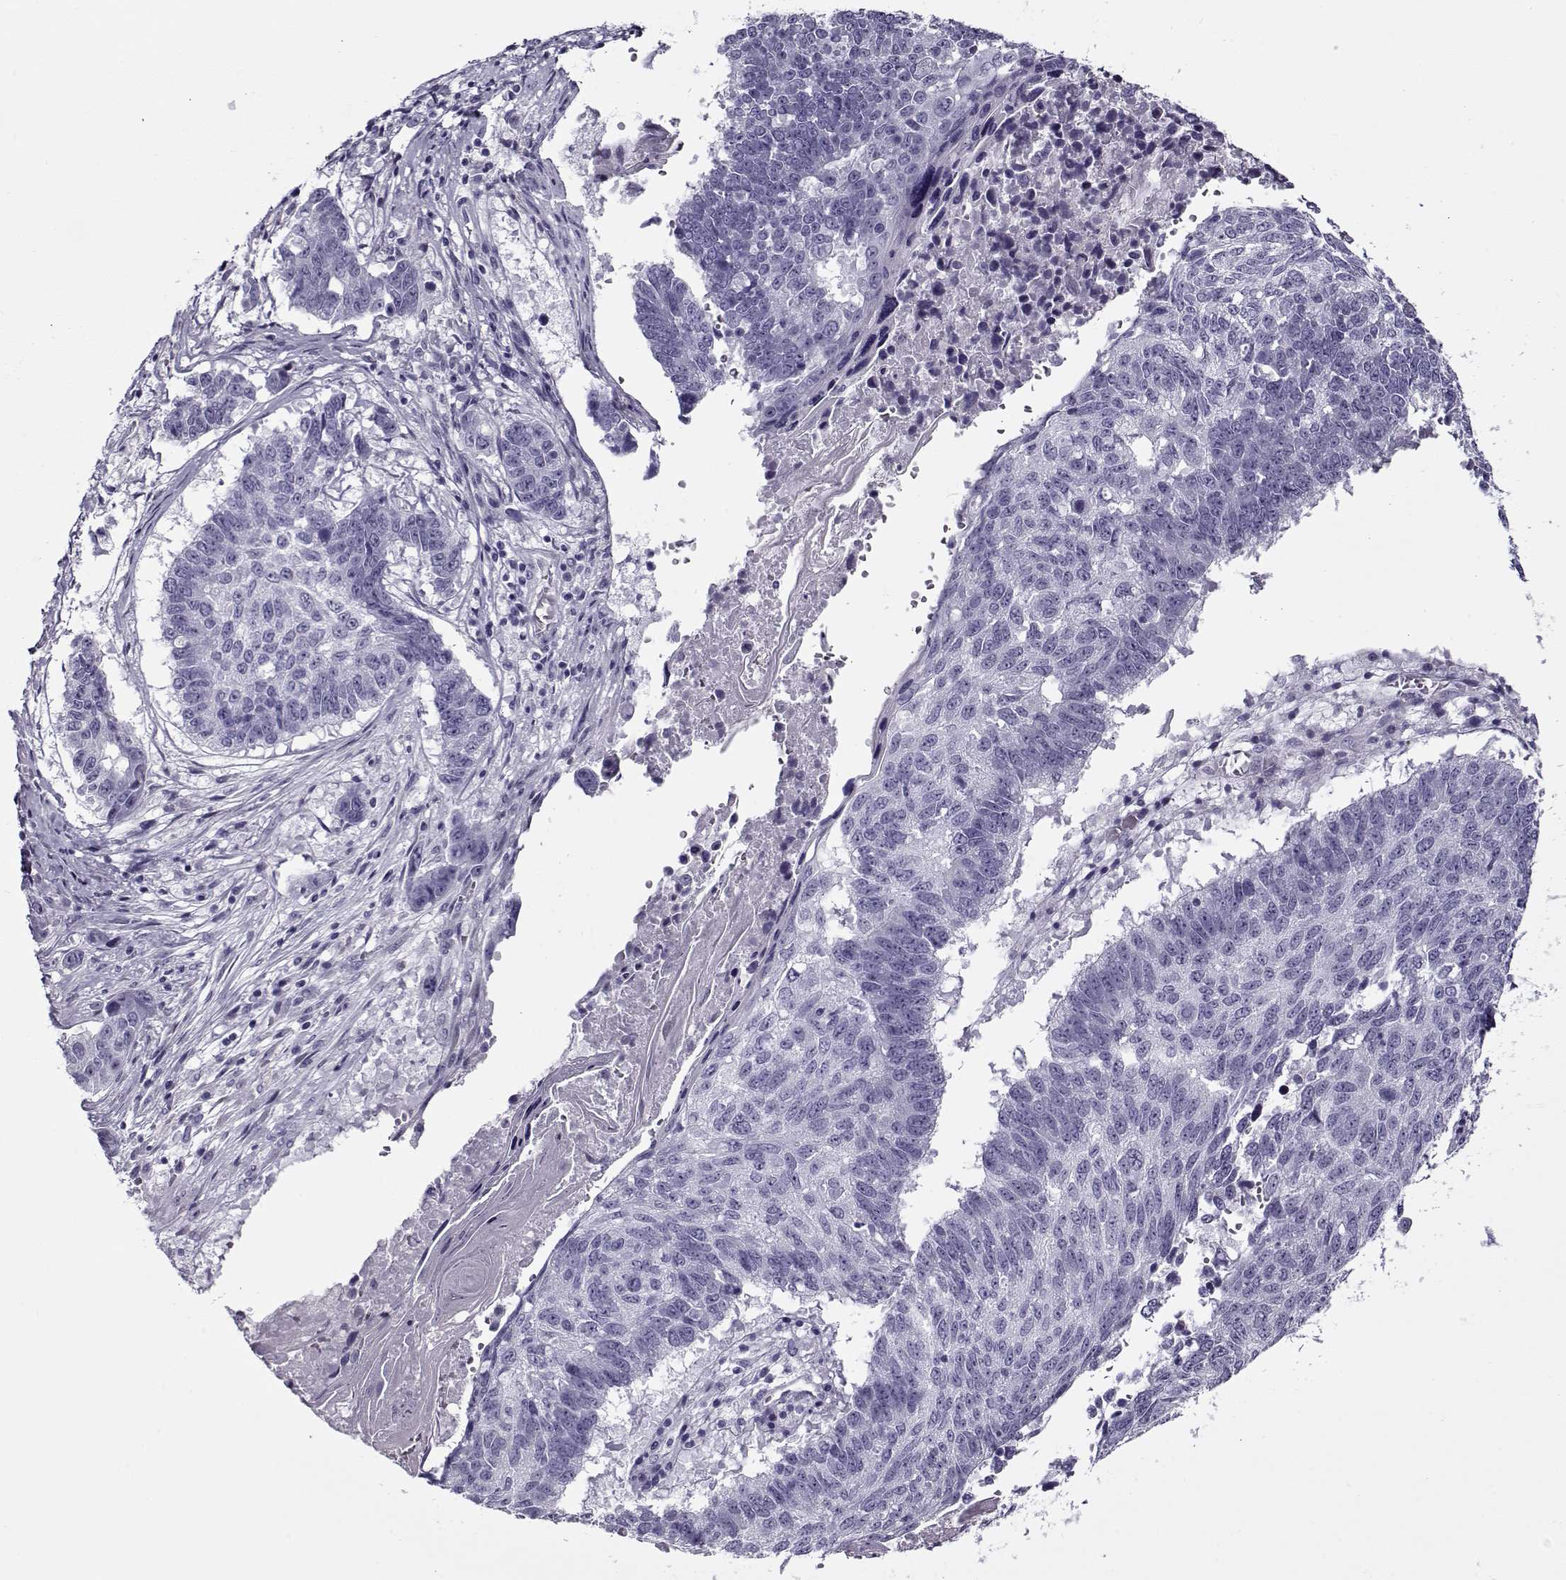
{"staining": {"intensity": "negative", "quantity": "none", "location": "none"}, "tissue": "lung cancer", "cell_type": "Tumor cells", "image_type": "cancer", "snomed": [{"axis": "morphology", "description": "Squamous cell carcinoma, NOS"}, {"axis": "topography", "description": "Lung"}], "caption": "Immunohistochemistry (IHC) image of lung squamous cell carcinoma stained for a protein (brown), which displays no expression in tumor cells.", "gene": "GAGE2A", "patient": {"sex": "male", "age": 73}}